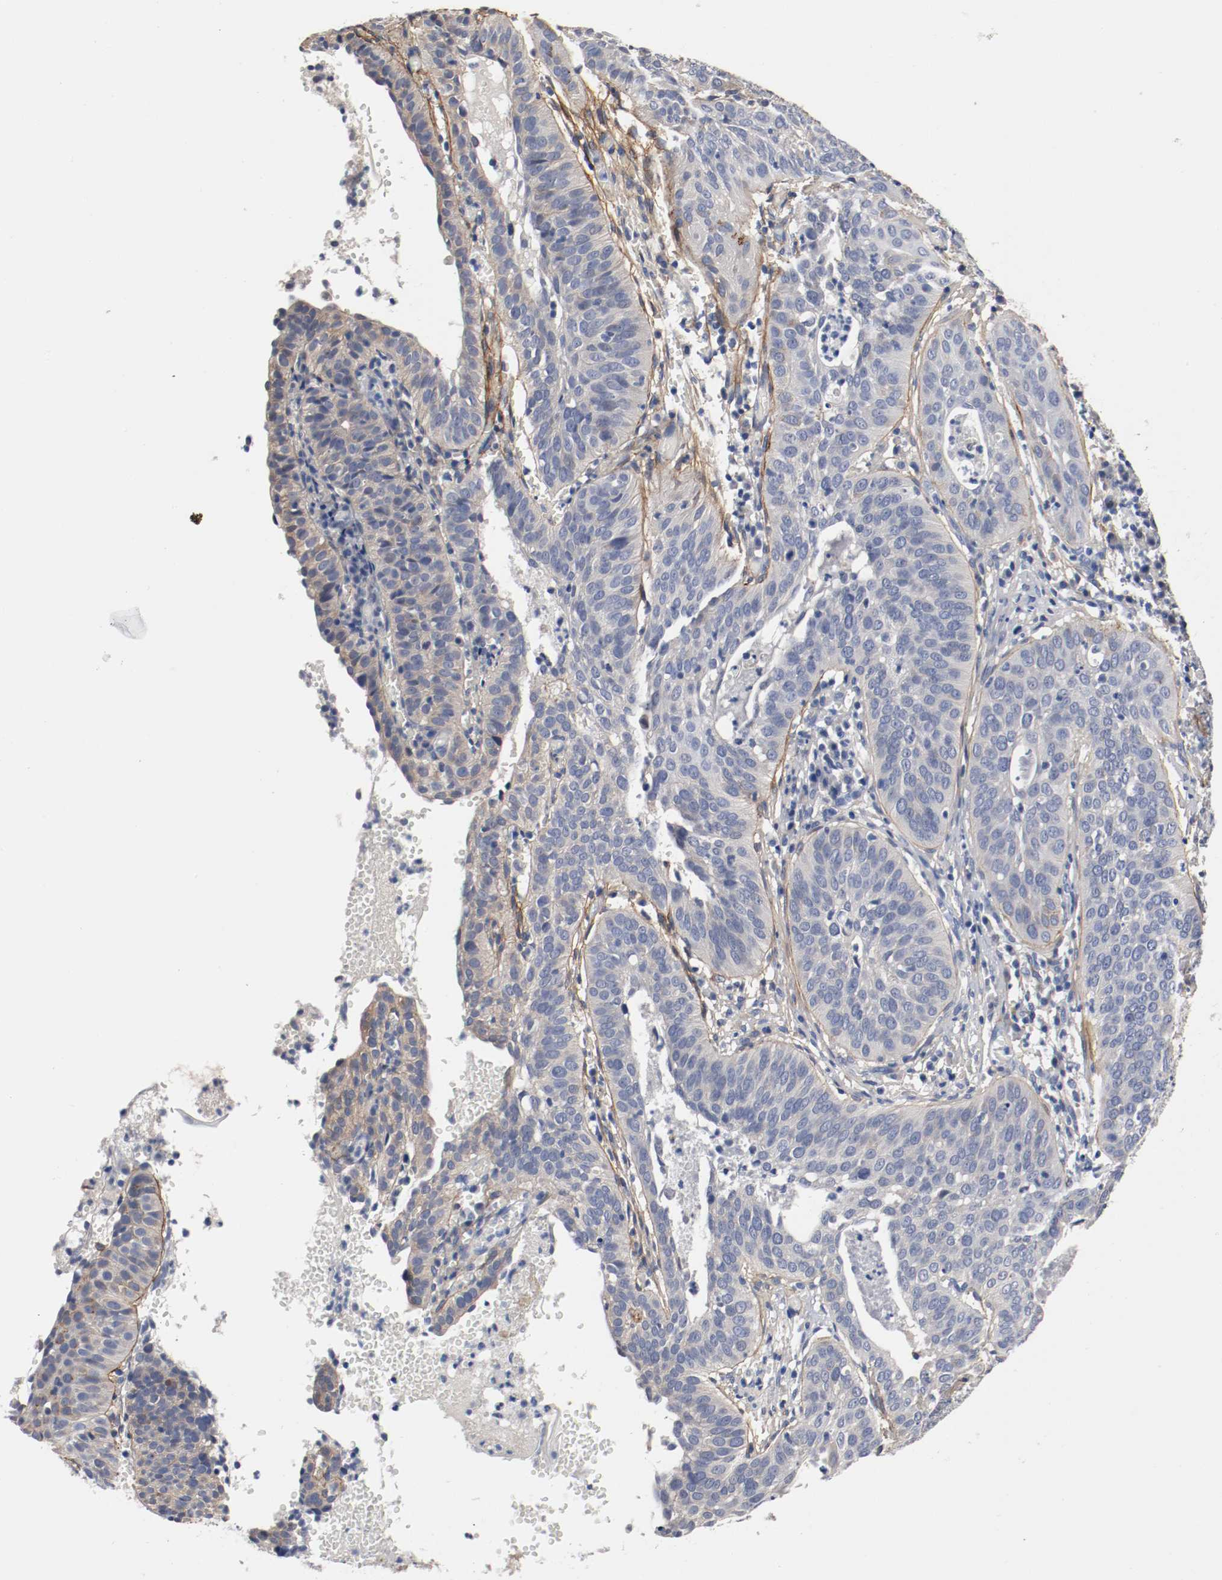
{"staining": {"intensity": "moderate", "quantity": "<25%", "location": "cytoplasmic/membranous"}, "tissue": "cervical cancer", "cell_type": "Tumor cells", "image_type": "cancer", "snomed": [{"axis": "morphology", "description": "Squamous cell carcinoma, NOS"}, {"axis": "topography", "description": "Cervix"}], "caption": "Immunohistochemistry staining of cervical squamous cell carcinoma, which shows low levels of moderate cytoplasmic/membranous staining in approximately <25% of tumor cells indicating moderate cytoplasmic/membranous protein staining. The staining was performed using DAB (3,3'-diaminobenzidine) (brown) for protein detection and nuclei were counterstained in hematoxylin (blue).", "gene": "TNC", "patient": {"sex": "female", "age": 39}}